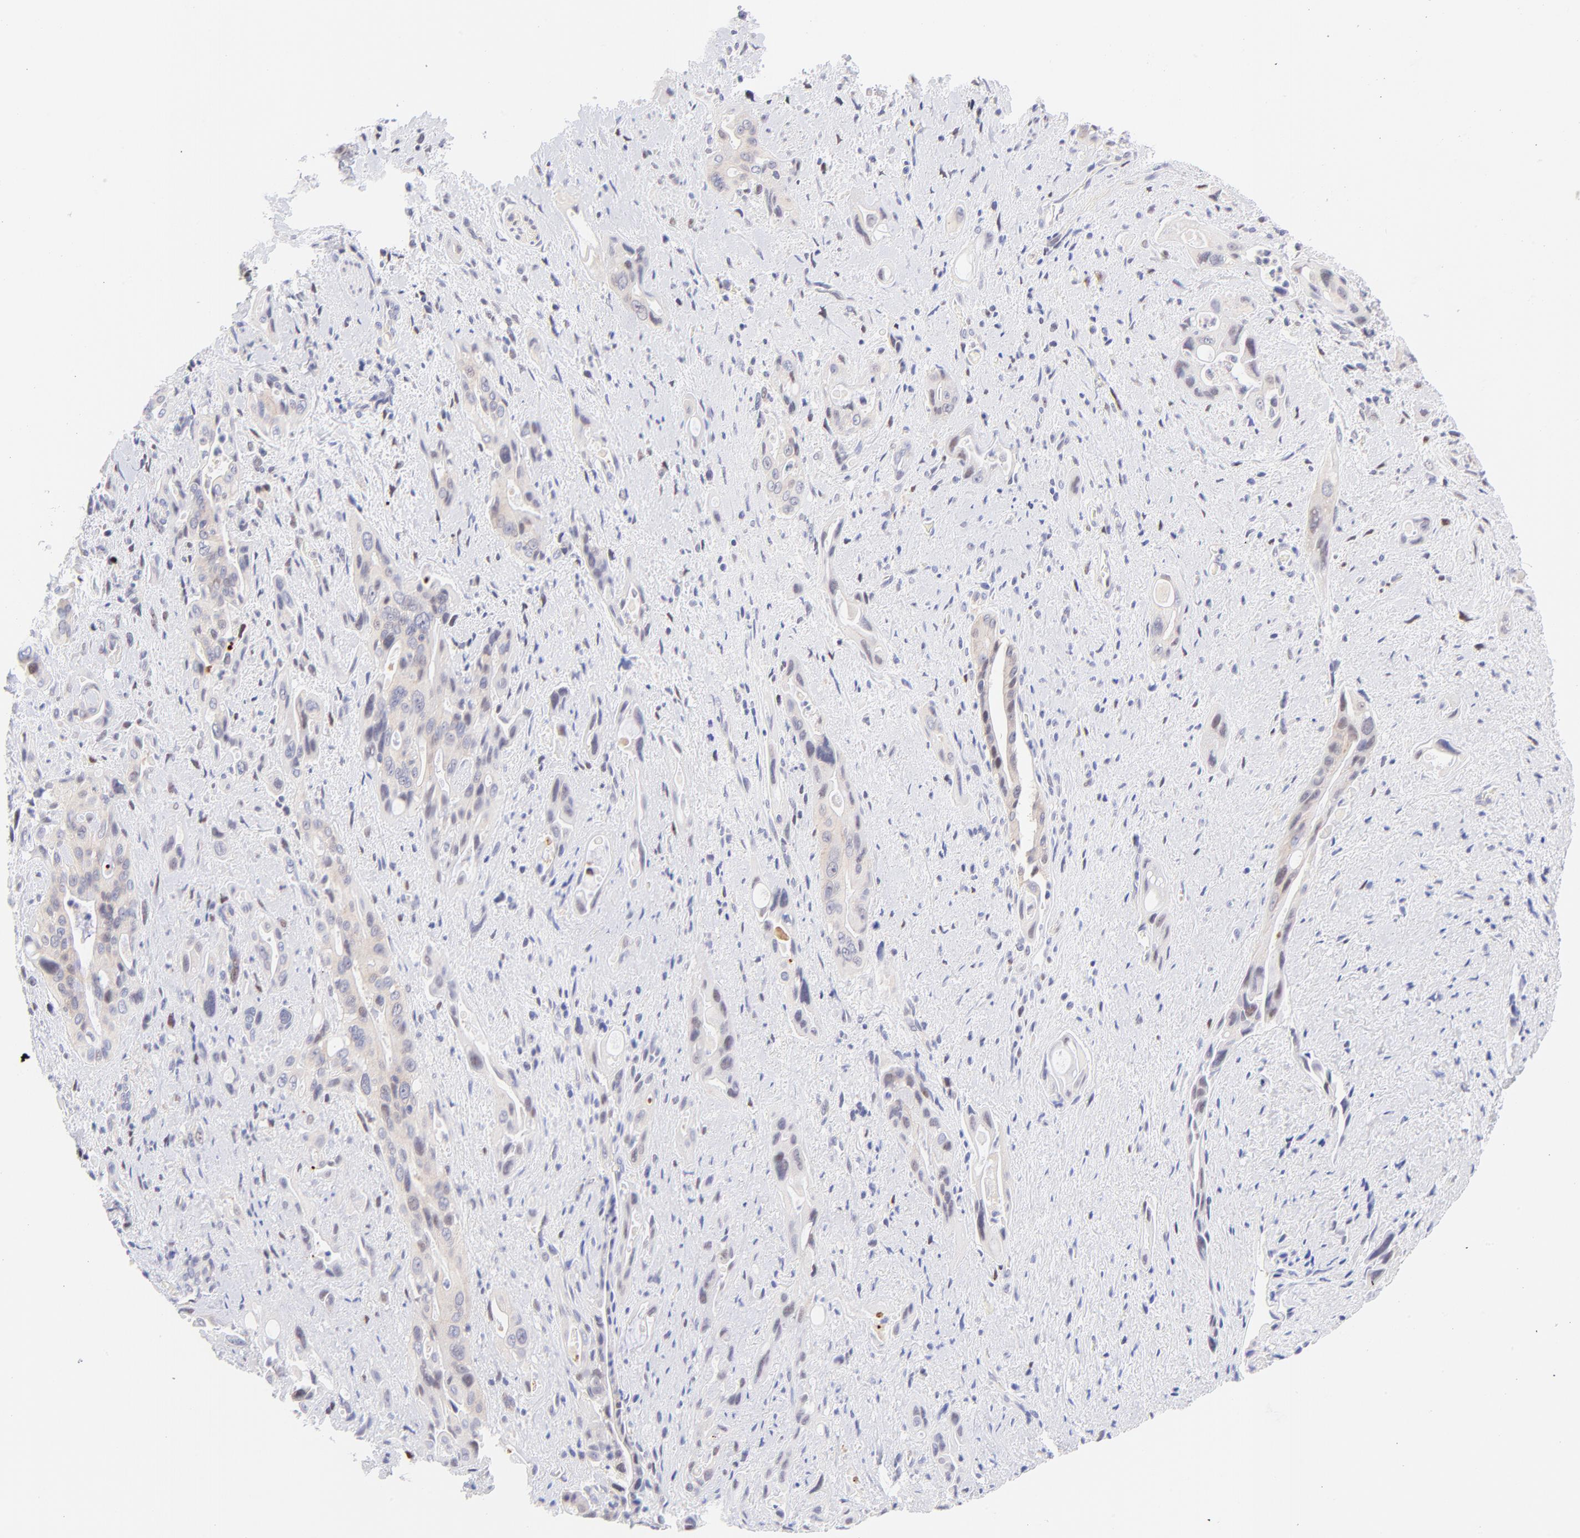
{"staining": {"intensity": "weak", "quantity": "<25%", "location": "cytoplasmic/membranous"}, "tissue": "pancreatic cancer", "cell_type": "Tumor cells", "image_type": "cancer", "snomed": [{"axis": "morphology", "description": "Adenocarcinoma, NOS"}, {"axis": "topography", "description": "Pancreas"}], "caption": "Micrograph shows no significant protein positivity in tumor cells of pancreatic cancer.", "gene": "PBDC1", "patient": {"sex": "male", "age": 77}}